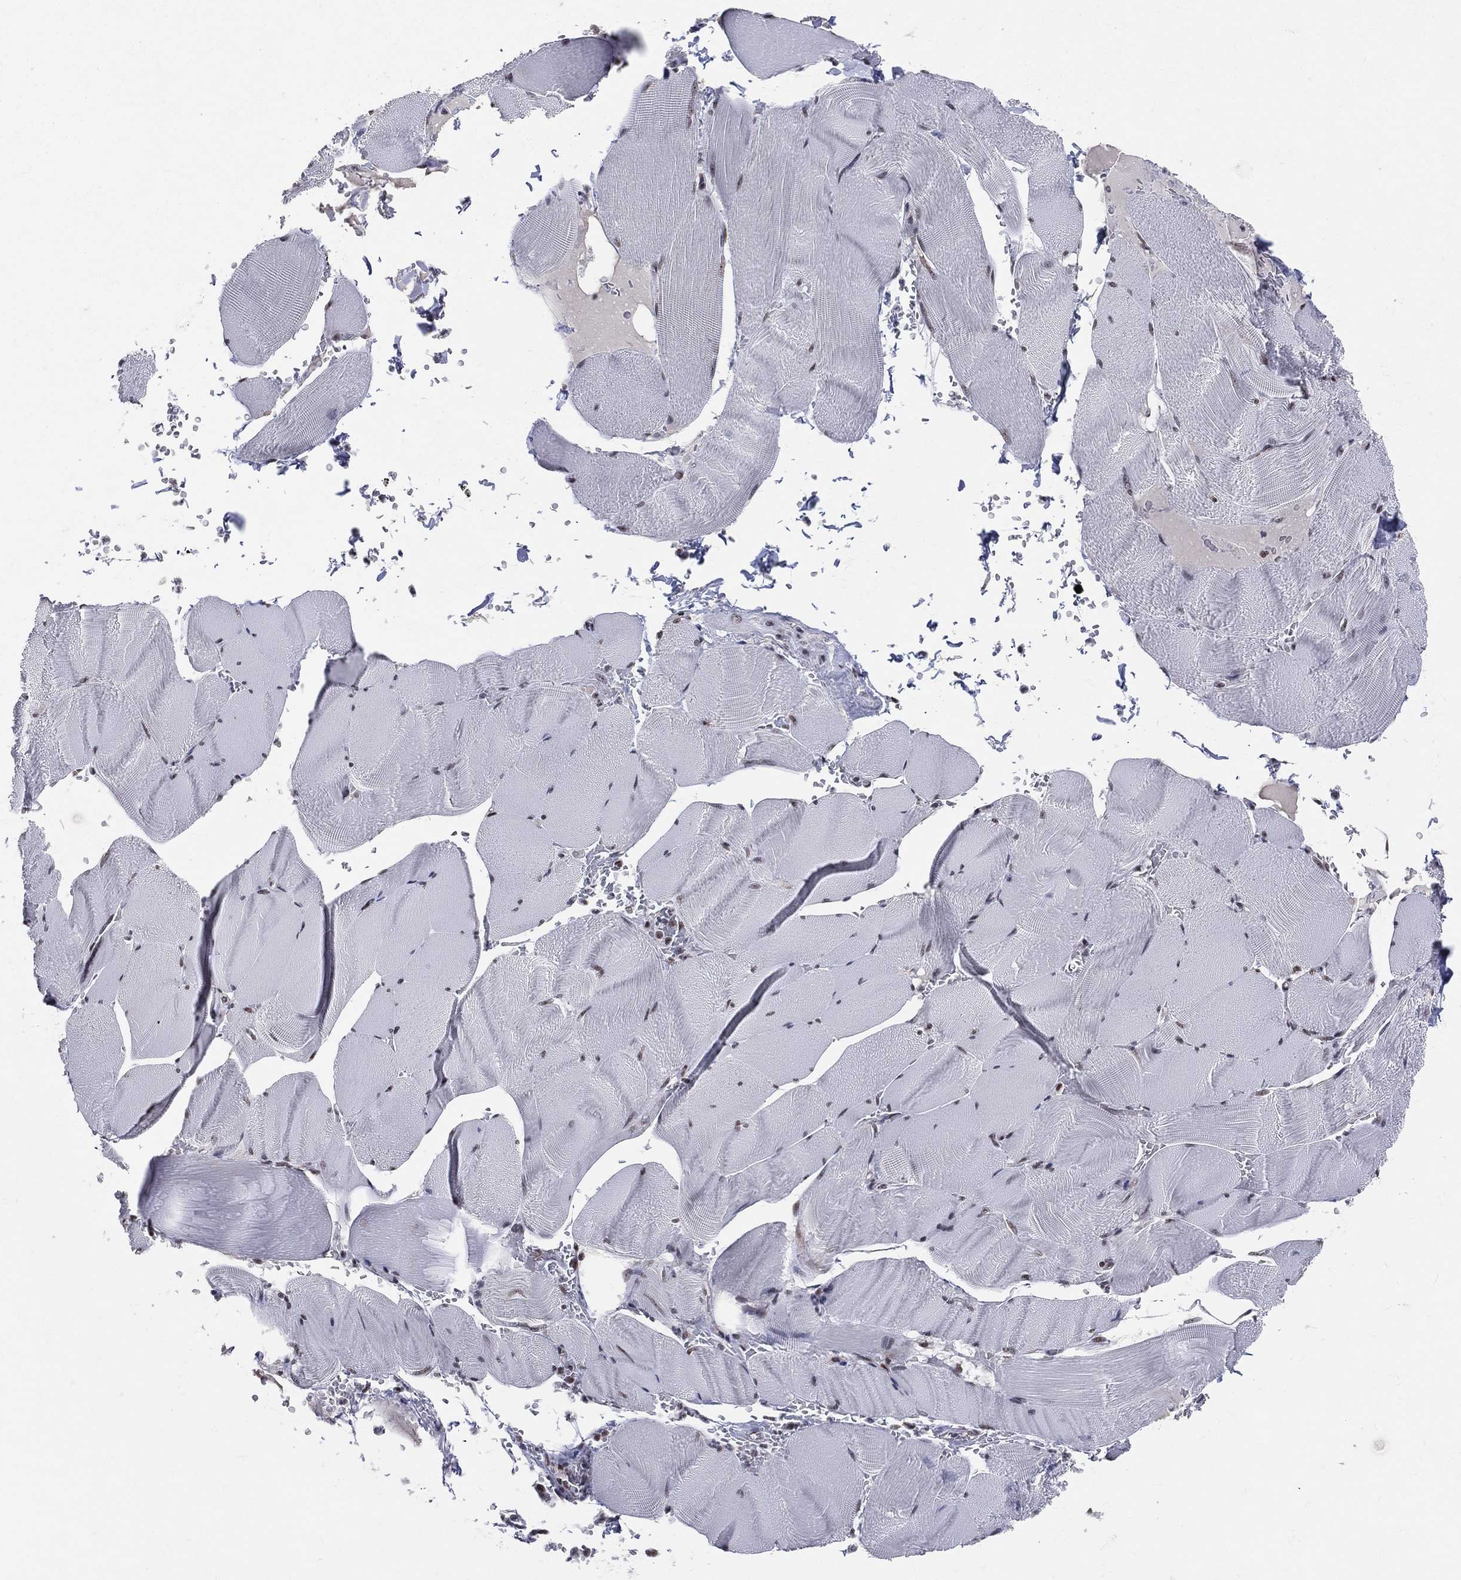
{"staining": {"intensity": "moderate", "quantity": "<25%", "location": "nuclear"}, "tissue": "skeletal muscle", "cell_type": "Myocytes", "image_type": "normal", "snomed": [{"axis": "morphology", "description": "Normal tissue, NOS"}, {"axis": "topography", "description": "Skeletal muscle"}], "caption": "This is a photomicrograph of immunohistochemistry (IHC) staining of normal skeletal muscle, which shows moderate expression in the nuclear of myocytes.", "gene": "CDK7", "patient": {"sex": "male", "age": 56}}